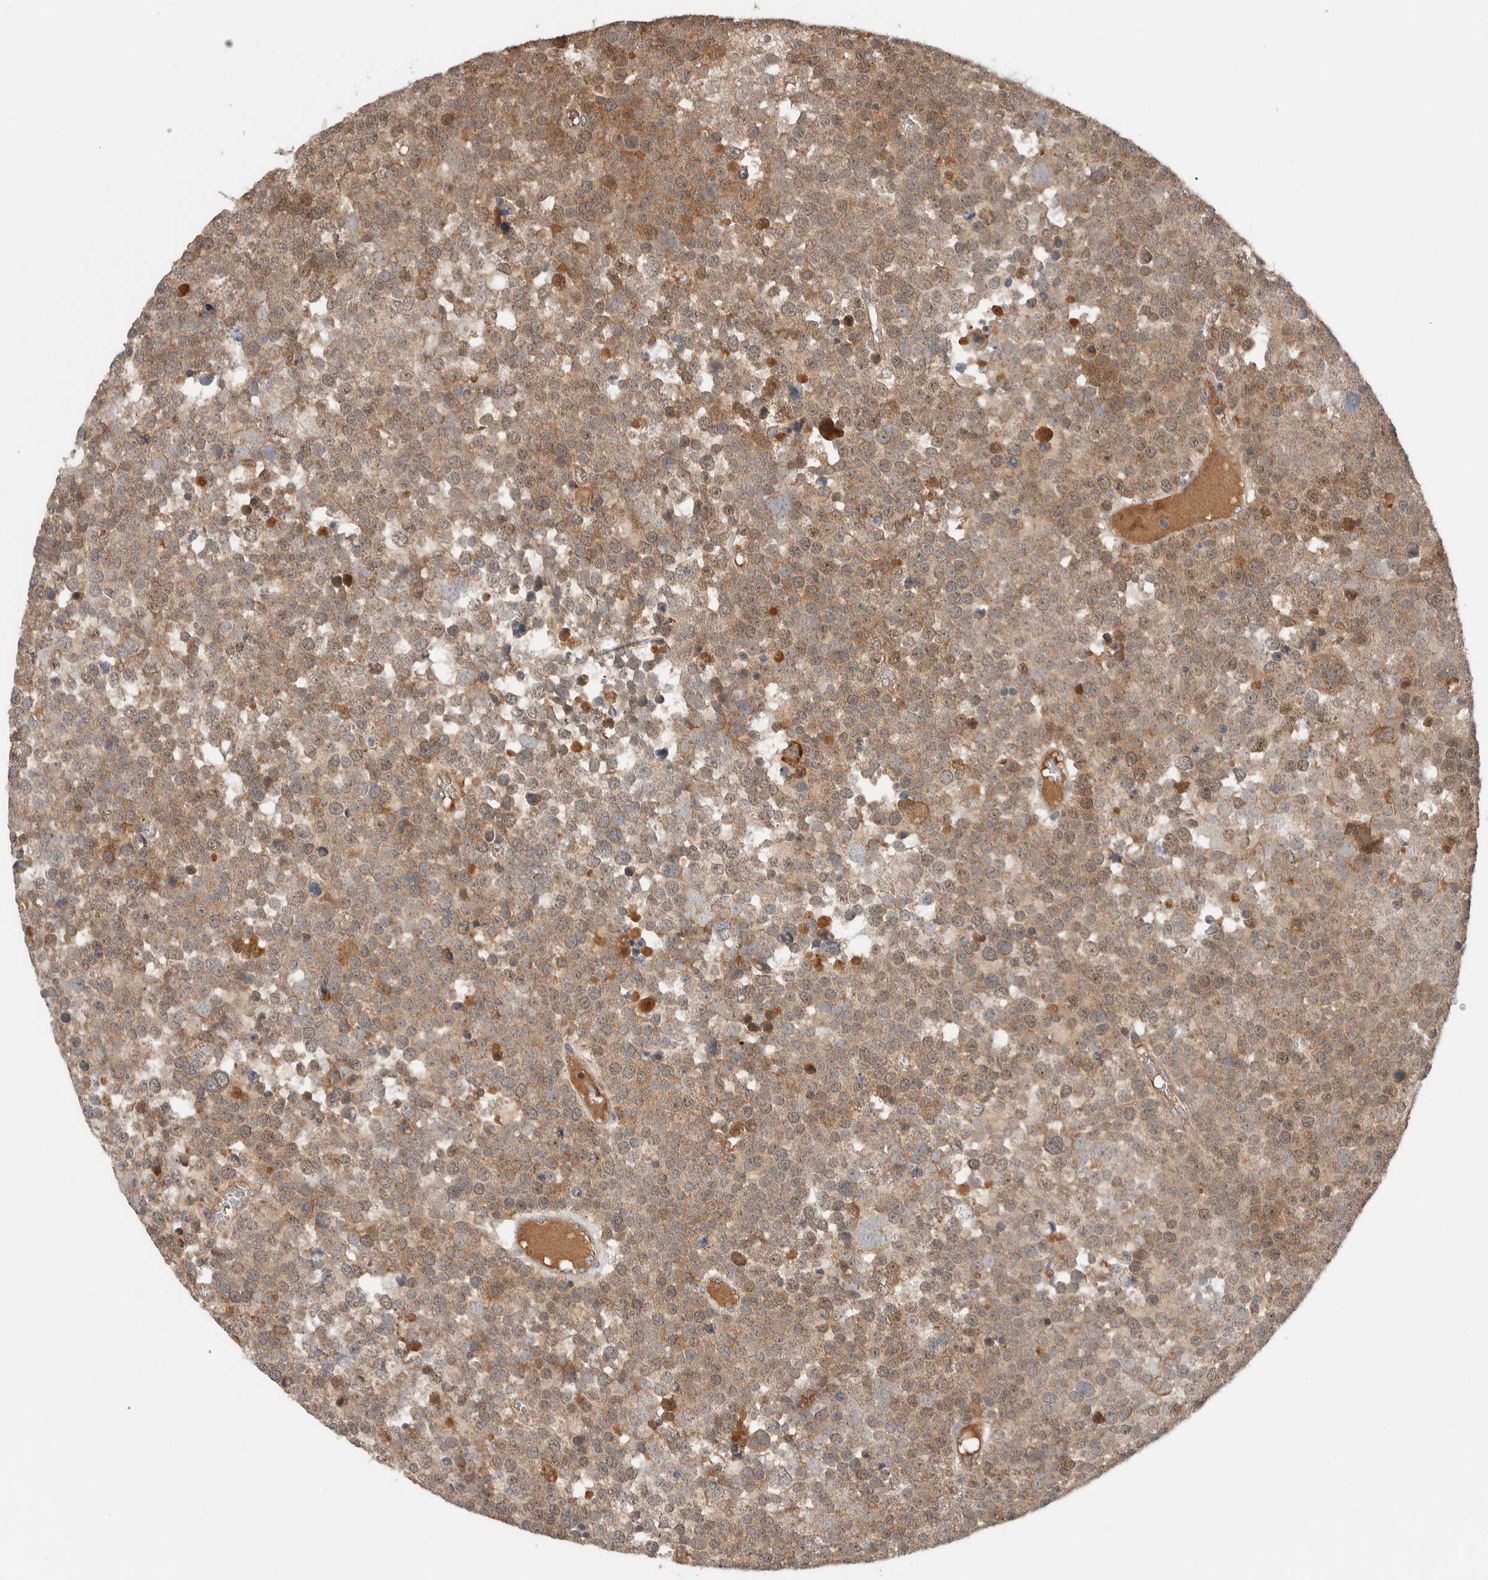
{"staining": {"intensity": "moderate", "quantity": ">75%", "location": "cytoplasmic/membranous"}, "tissue": "testis cancer", "cell_type": "Tumor cells", "image_type": "cancer", "snomed": [{"axis": "morphology", "description": "Seminoma, NOS"}, {"axis": "topography", "description": "Testis"}], "caption": "Seminoma (testis) stained with a protein marker reveals moderate staining in tumor cells.", "gene": "ARMC7", "patient": {"sex": "male", "age": 71}}